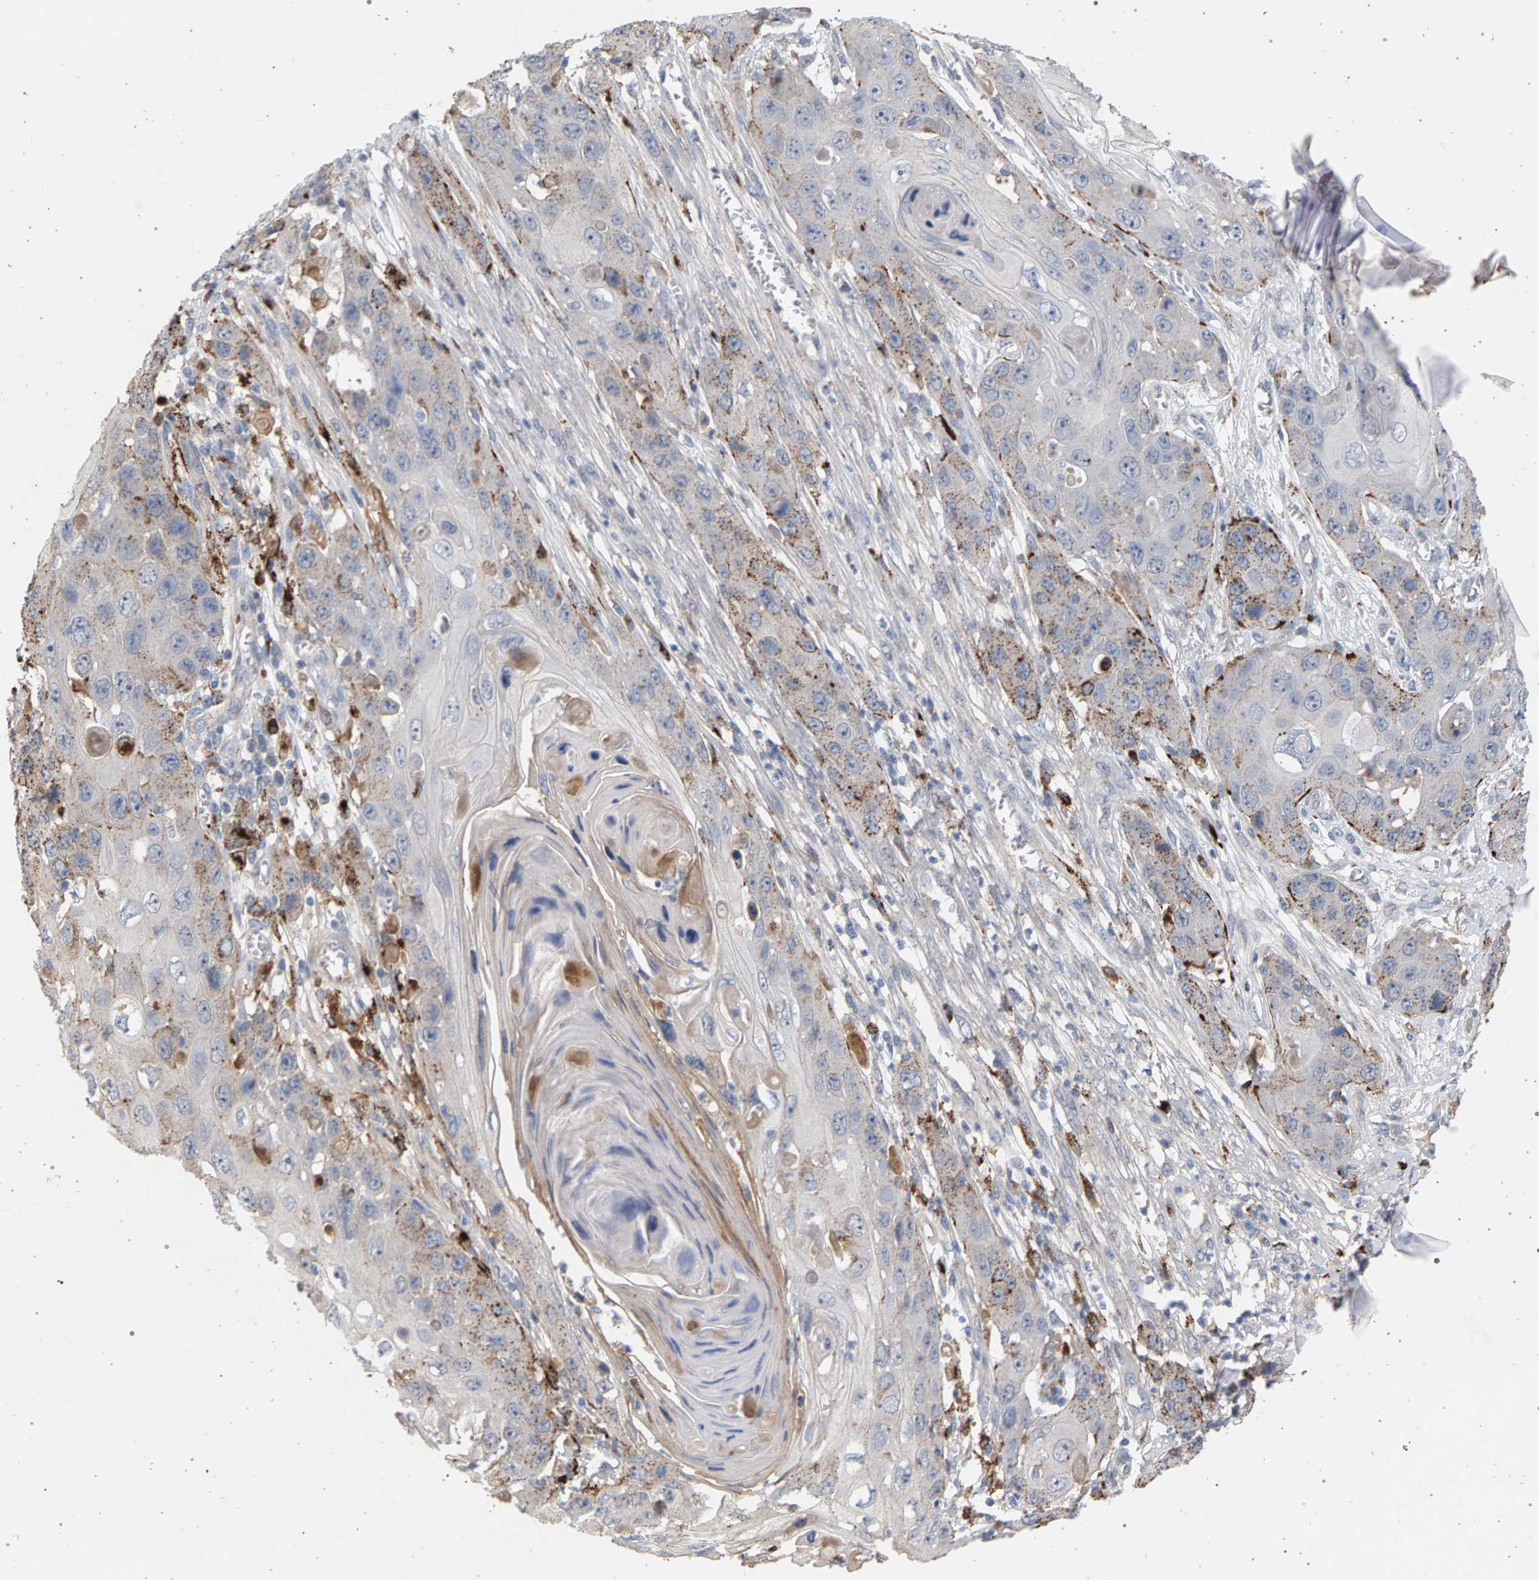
{"staining": {"intensity": "moderate", "quantity": "<25%", "location": "cytoplasmic/membranous"}, "tissue": "skin cancer", "cell_type": "Tumor cells", "image_type": "cancer", "snomed": [{"axis": "morphology", "description": "Squamous cell carcinoma, NOS"}, {"axis": "topography", "description": "Skin"}], "caption": "Immunohistochemistry (DAB (3,3'-diaminobenzidine)) staining of human skin cancer reveals moderate cytoplasmic/membranous protein expression in about <25% of tumor cells. (IHC, brightfield microscopy, high magnification).", "gene": "MAMDC2", "patient": {"sex": "male", "age": 55}}